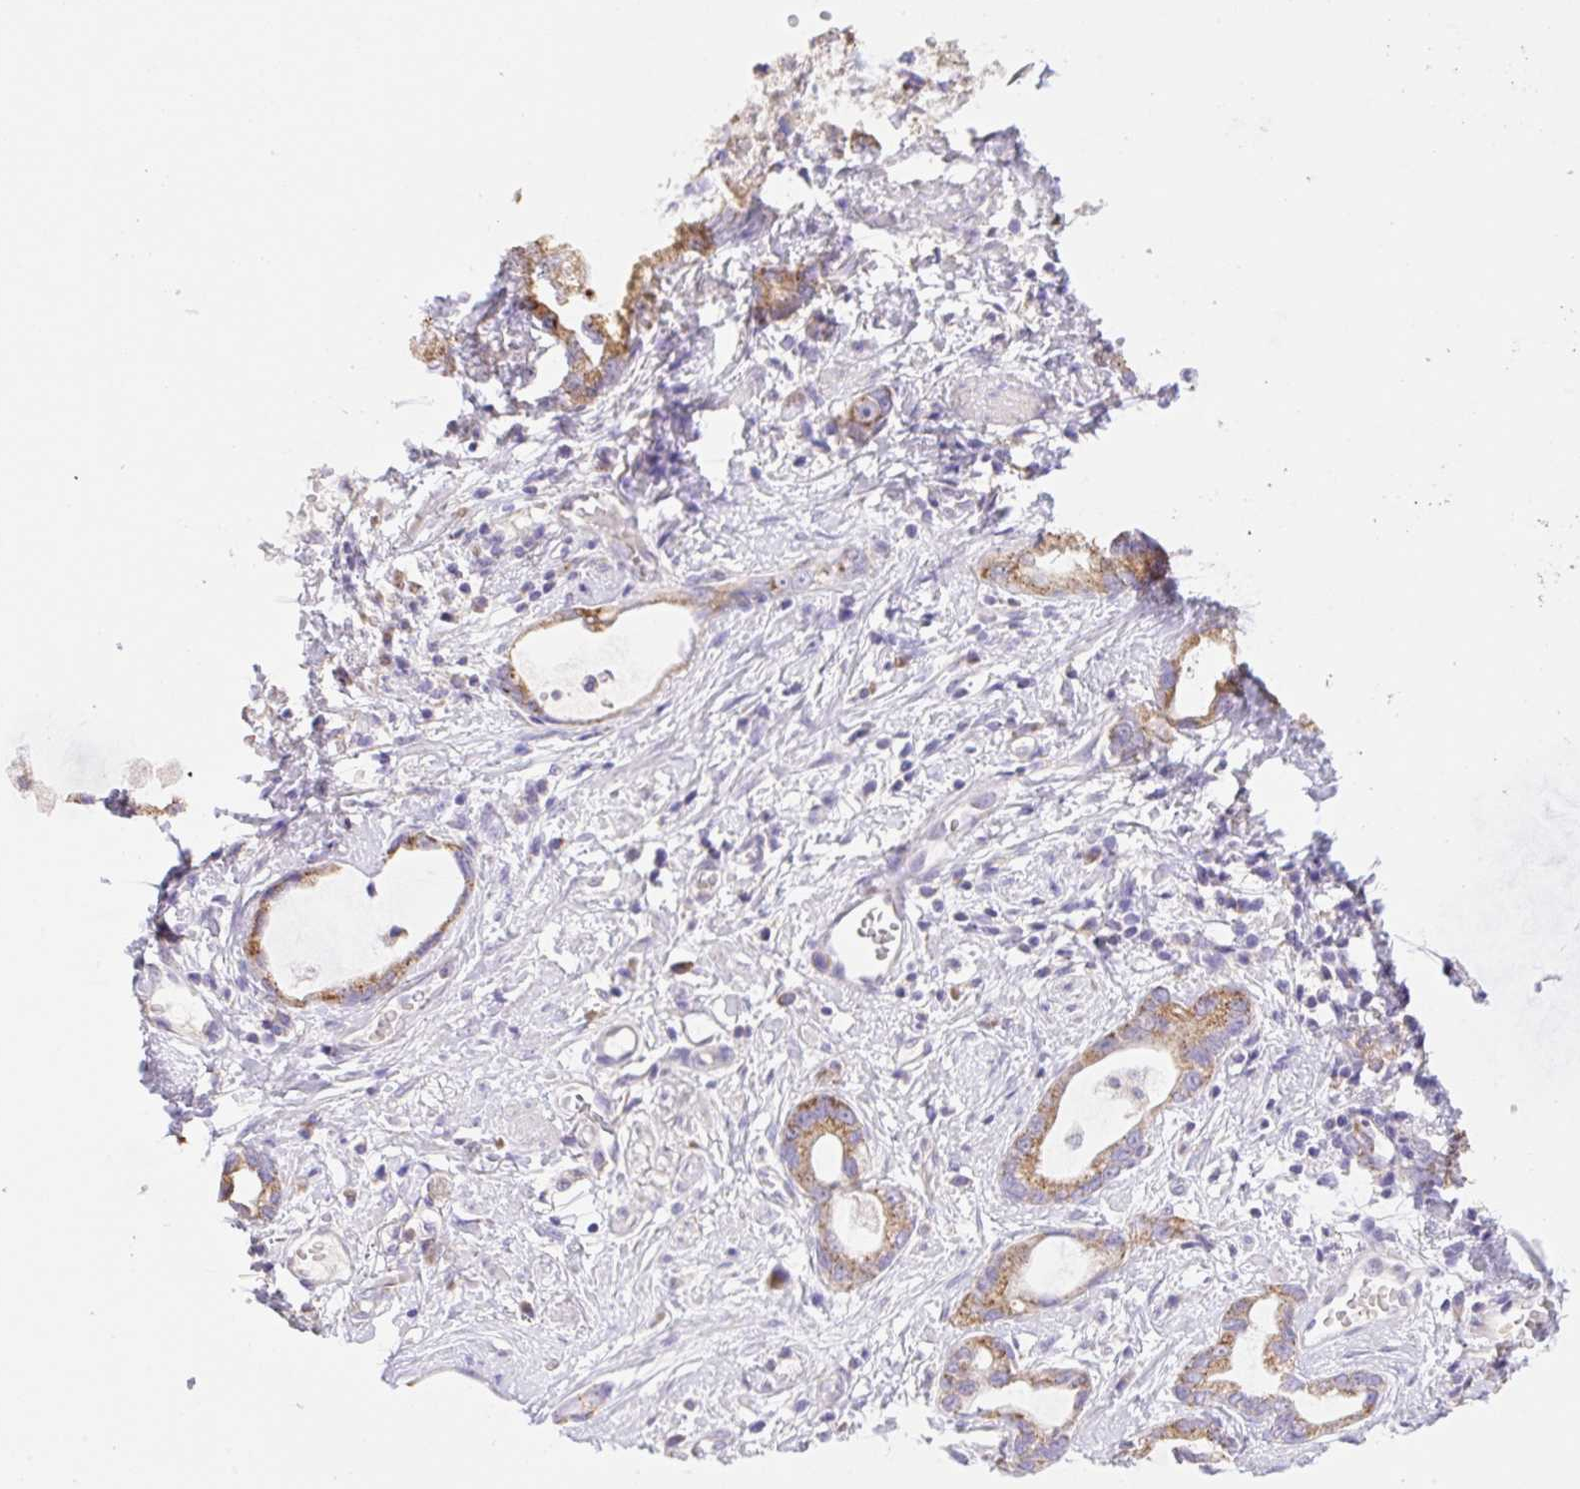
{"staining": {"intensity": "moderate", "quantity": ">75%", "location": "cytoplasmic/membranous"}, "tissue": "stomach cancer", "cell_type": "Tumor cells", "image_type": "cancer", "snomed": [{"axis": "morphology", "description": "Adenocarcinoma, NOS"}, {"axis": "topography", "description": "Stomach"}], "caption": "An IHC histopathology image of neoplastic tissue is shown. Protein staining in brown labels moderate cytoplasmic/membranous positivity in stomach cancer (adenocarcinoma) within tumor cells. (DAB (3,3'-diaminobenzidine) IHC, brown staining for protein, blue staining for nuclei).", "gene": "COPZ2", "patient": {"sex": "male", "age": 55}}